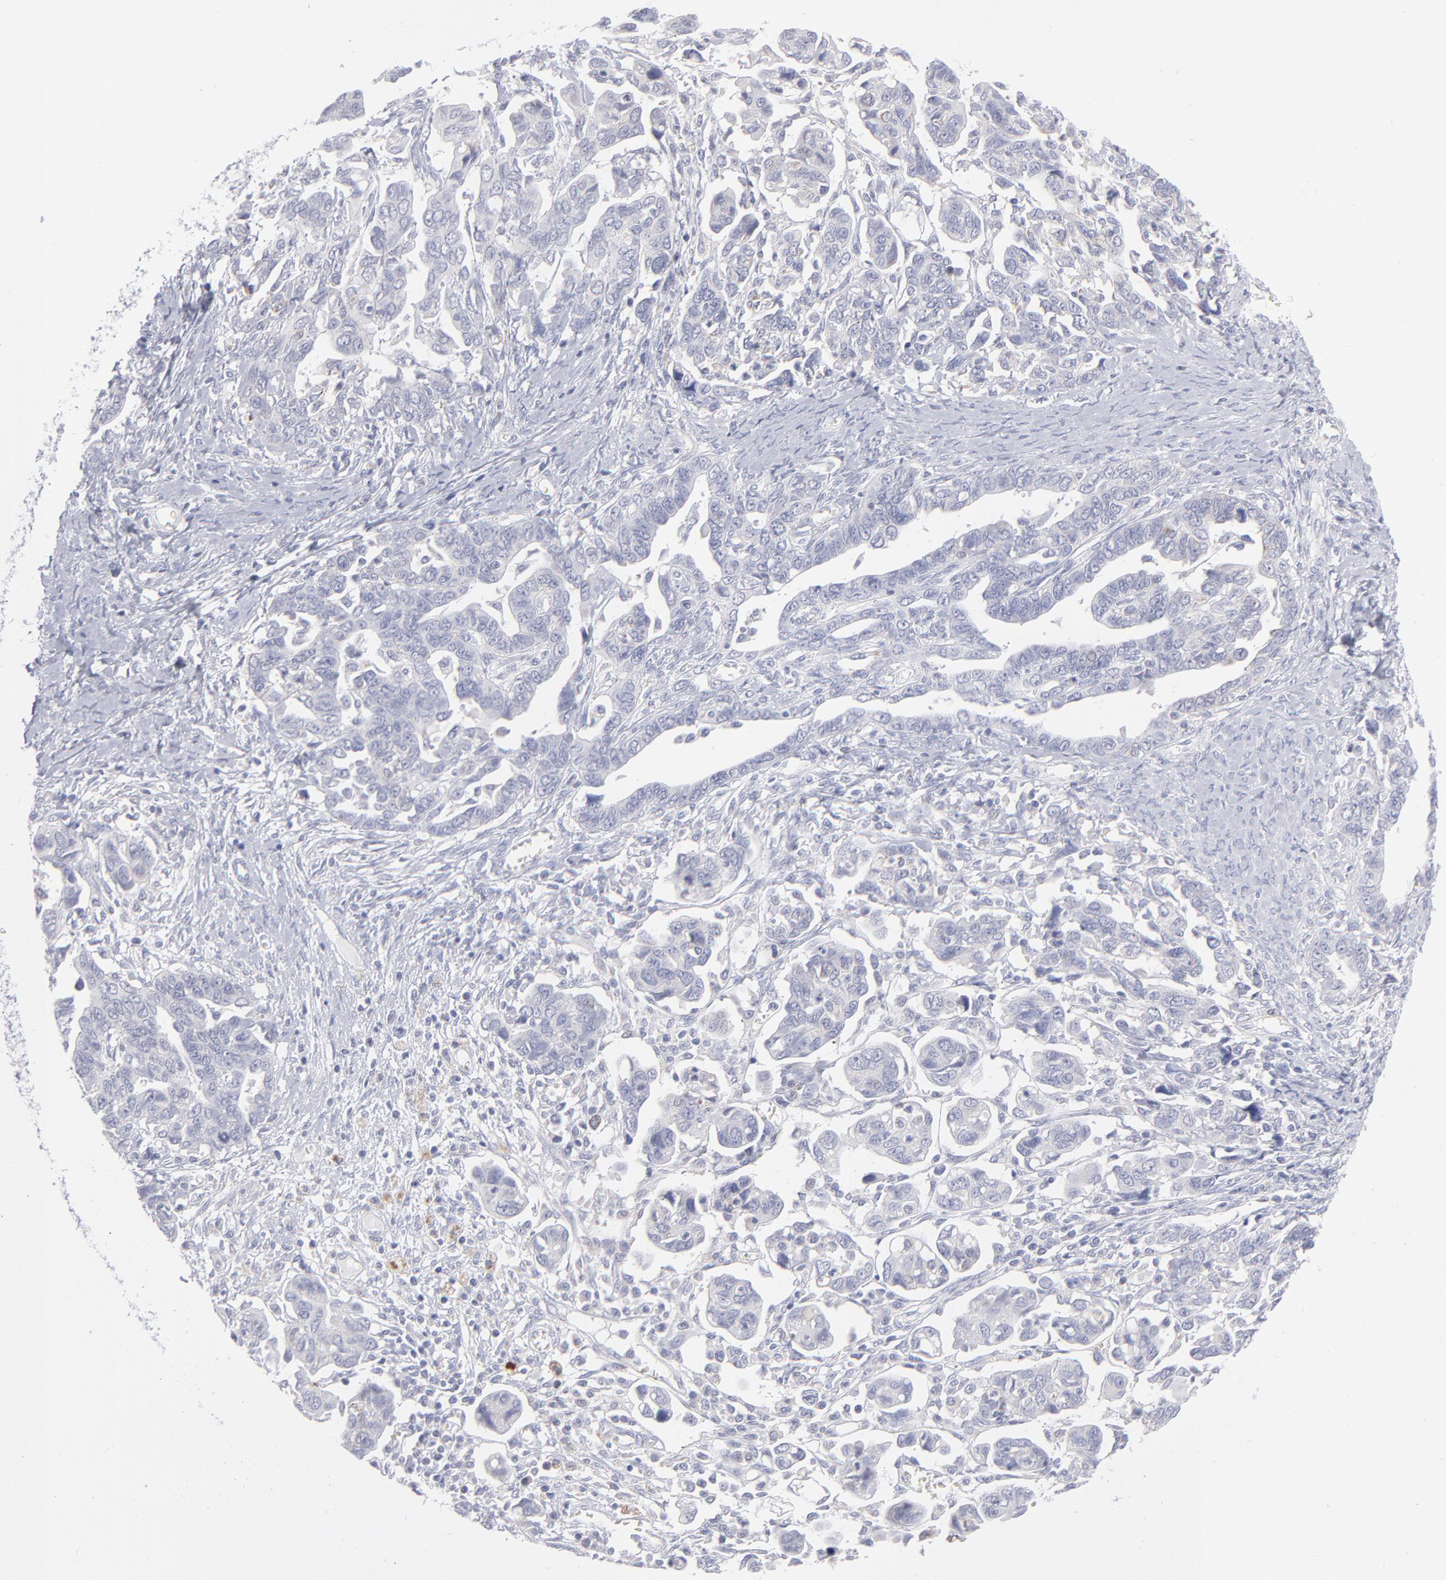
{"staining": {"intensity": "negative", "quantity": "none", "location": "none"}, "tissue": "ovarian cancer", "cell_type": "Tumor cells", "image_type": "cancer", "snomed": [{"axis": "morphology", "description": "Cystadenocarcinoma, serous, NOS"}, {"axis": "topography", "description": "Ovary"}], "caption": "Immunohistochemistry (IHC) of human ovarian cancer reveals no staining in tumor cells.", "gene": "MTHFD2", "patient": {"sex": "female", "age": 69}}